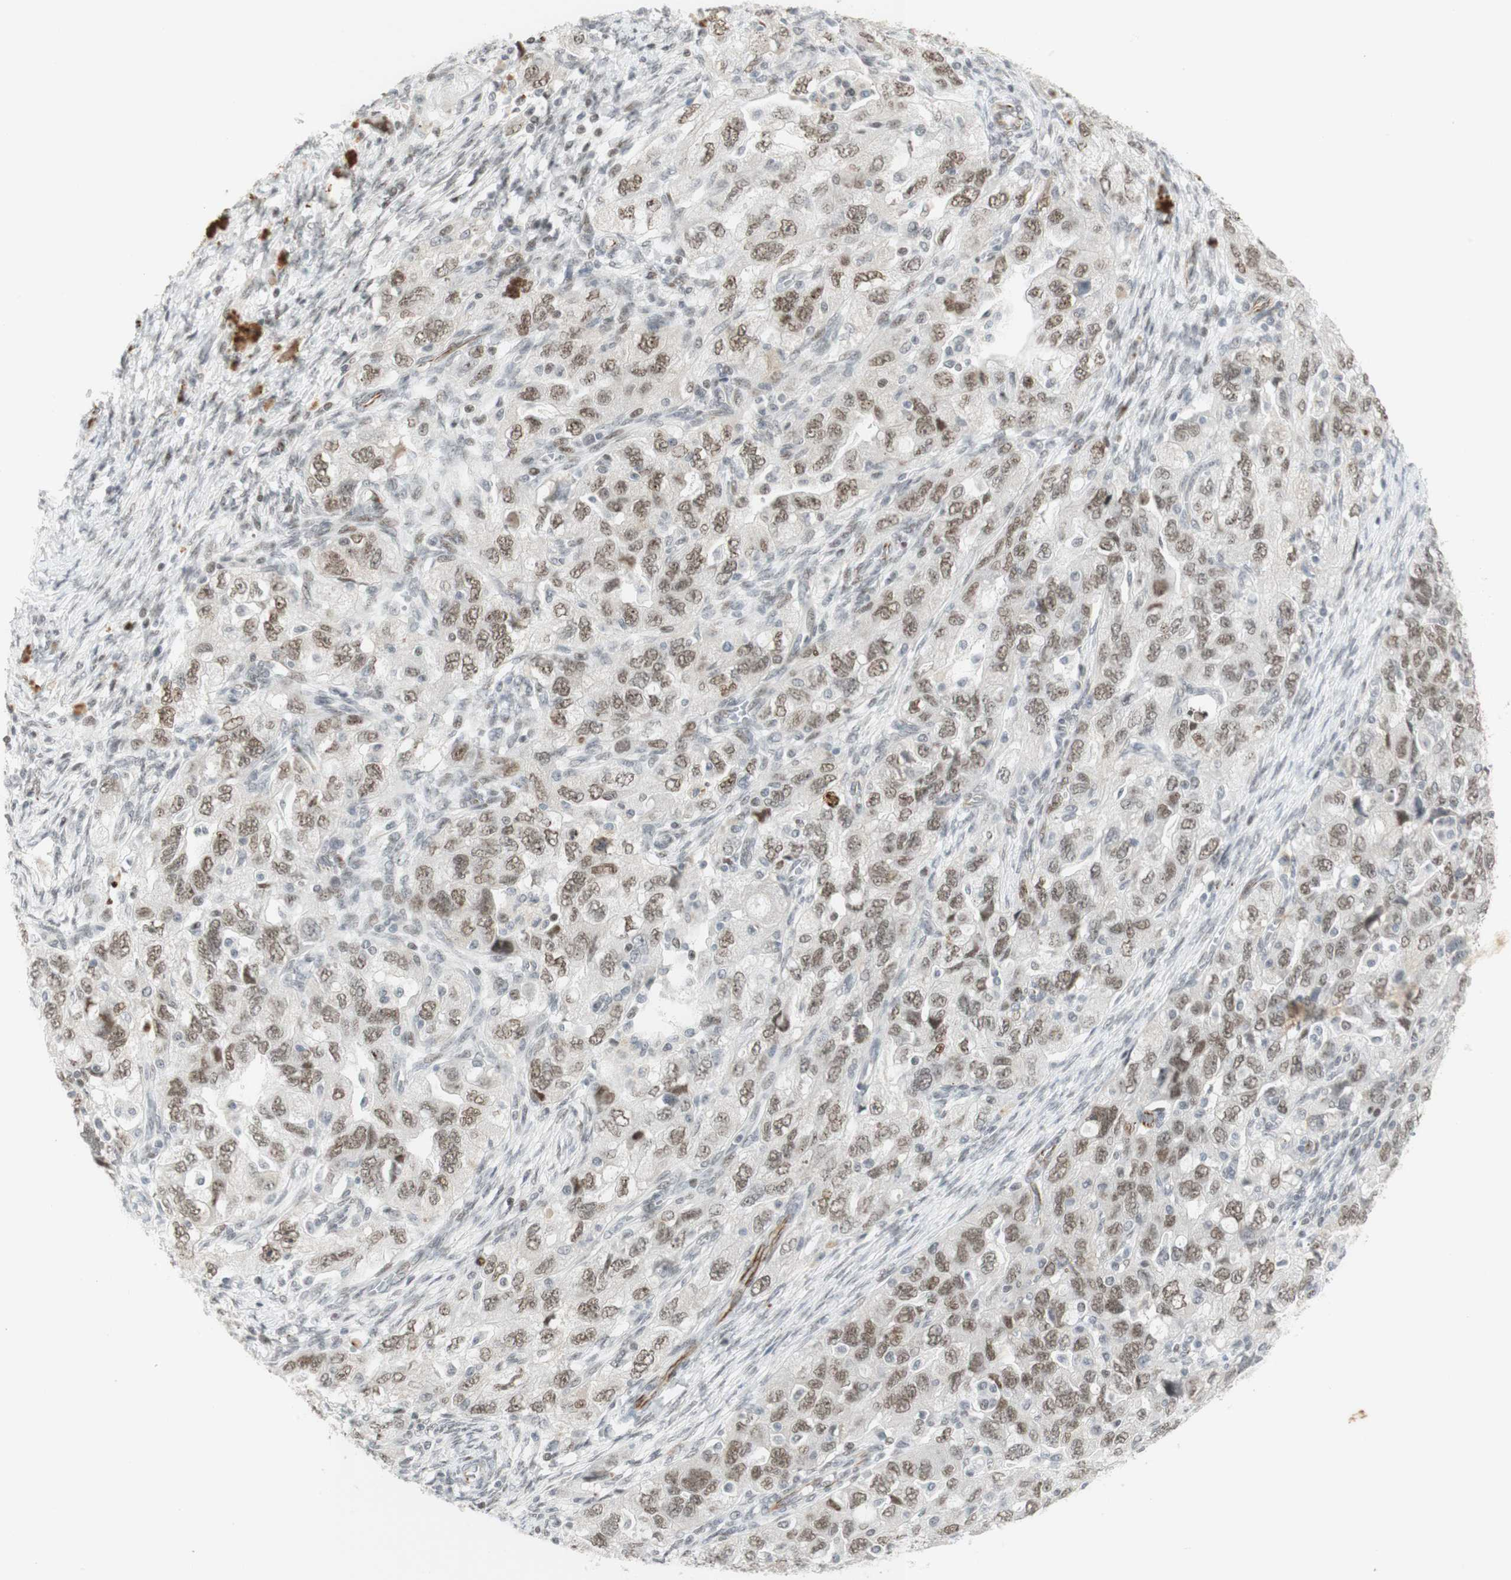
{"staining": {"intensity": "moderate", "quantity": ">75%", "location": "nuclear"}, "tissue": "ovarian cancer", "cell_type": "Tumor cells", "image_type": "cancer", "snomed": [{"axis": "morphology", "description": "Carcinoma, NOS"}, {"axis": "morphology", "description": "Cystadenocarcinoma, serous, NOS"}, {"axis": "topography", "description": "Ovary"}], "caption": "Ovarian cancer (carcinoma) stained for a protein exhibits moderate nuclear positivity in tumor cells.", "gene": "IRF1", "patient": {"sex": "female", "age": 69}}